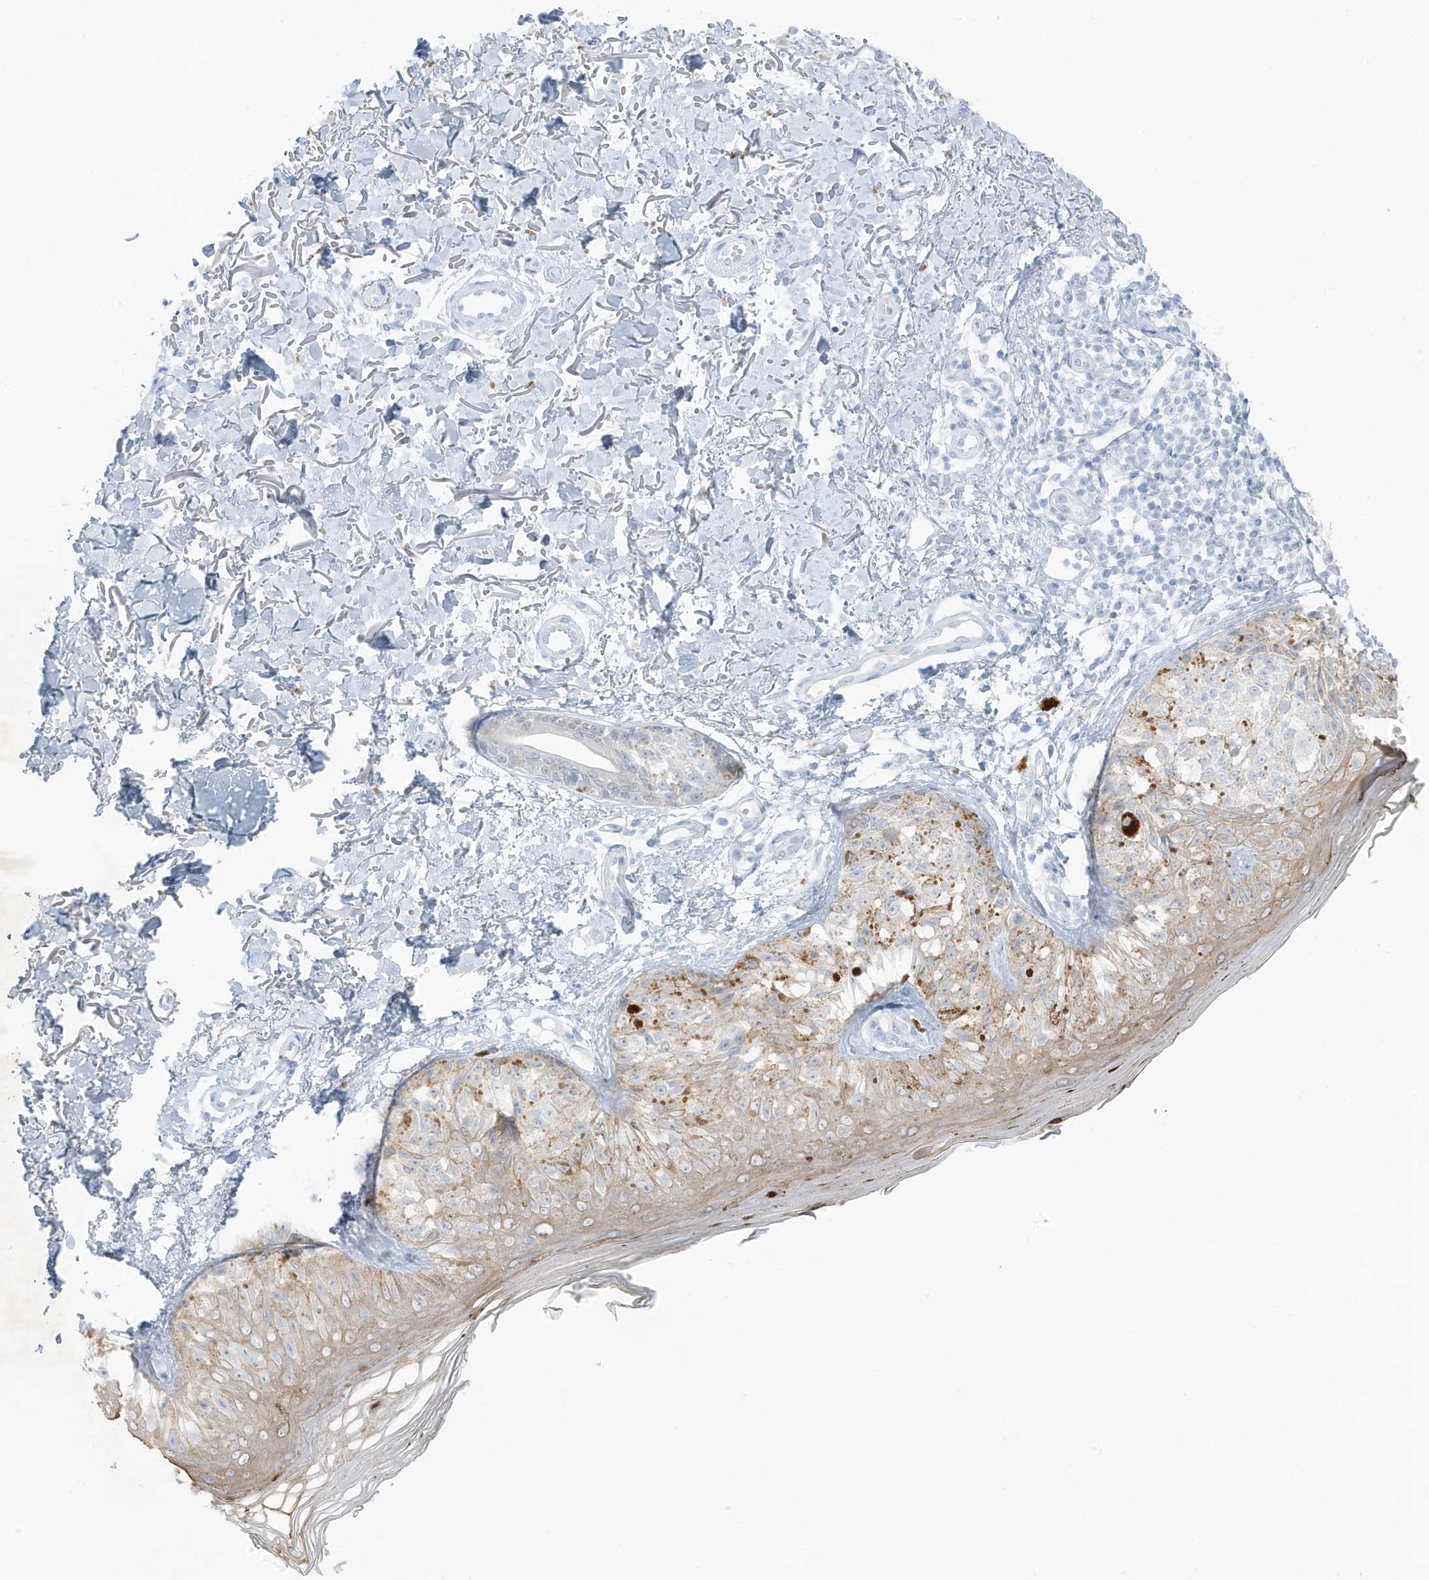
{"staining": {"intensity": "negative", "quantity": "none", "location": "none"}, "tissue": "melanoma", "cell_type": "Tumor cells", "image_type": "cancer", "snomed": [{"axis": "morphology", "description": "Malignant melanoma, NOS"}, {"axis": "topography", "description": "Skin"}], "caption": "Malignant melanoma was stained to show a protein in brown. There is no significant expression in tumor cells. Brightfield microscopy of IHC stained with DAB (3,3'-diaminobenzidine) (brown) and hematoxylin (blue), captured at high magnification.", "gene": "ZFP64", "patient": {"sex": "female", "age": 50}}